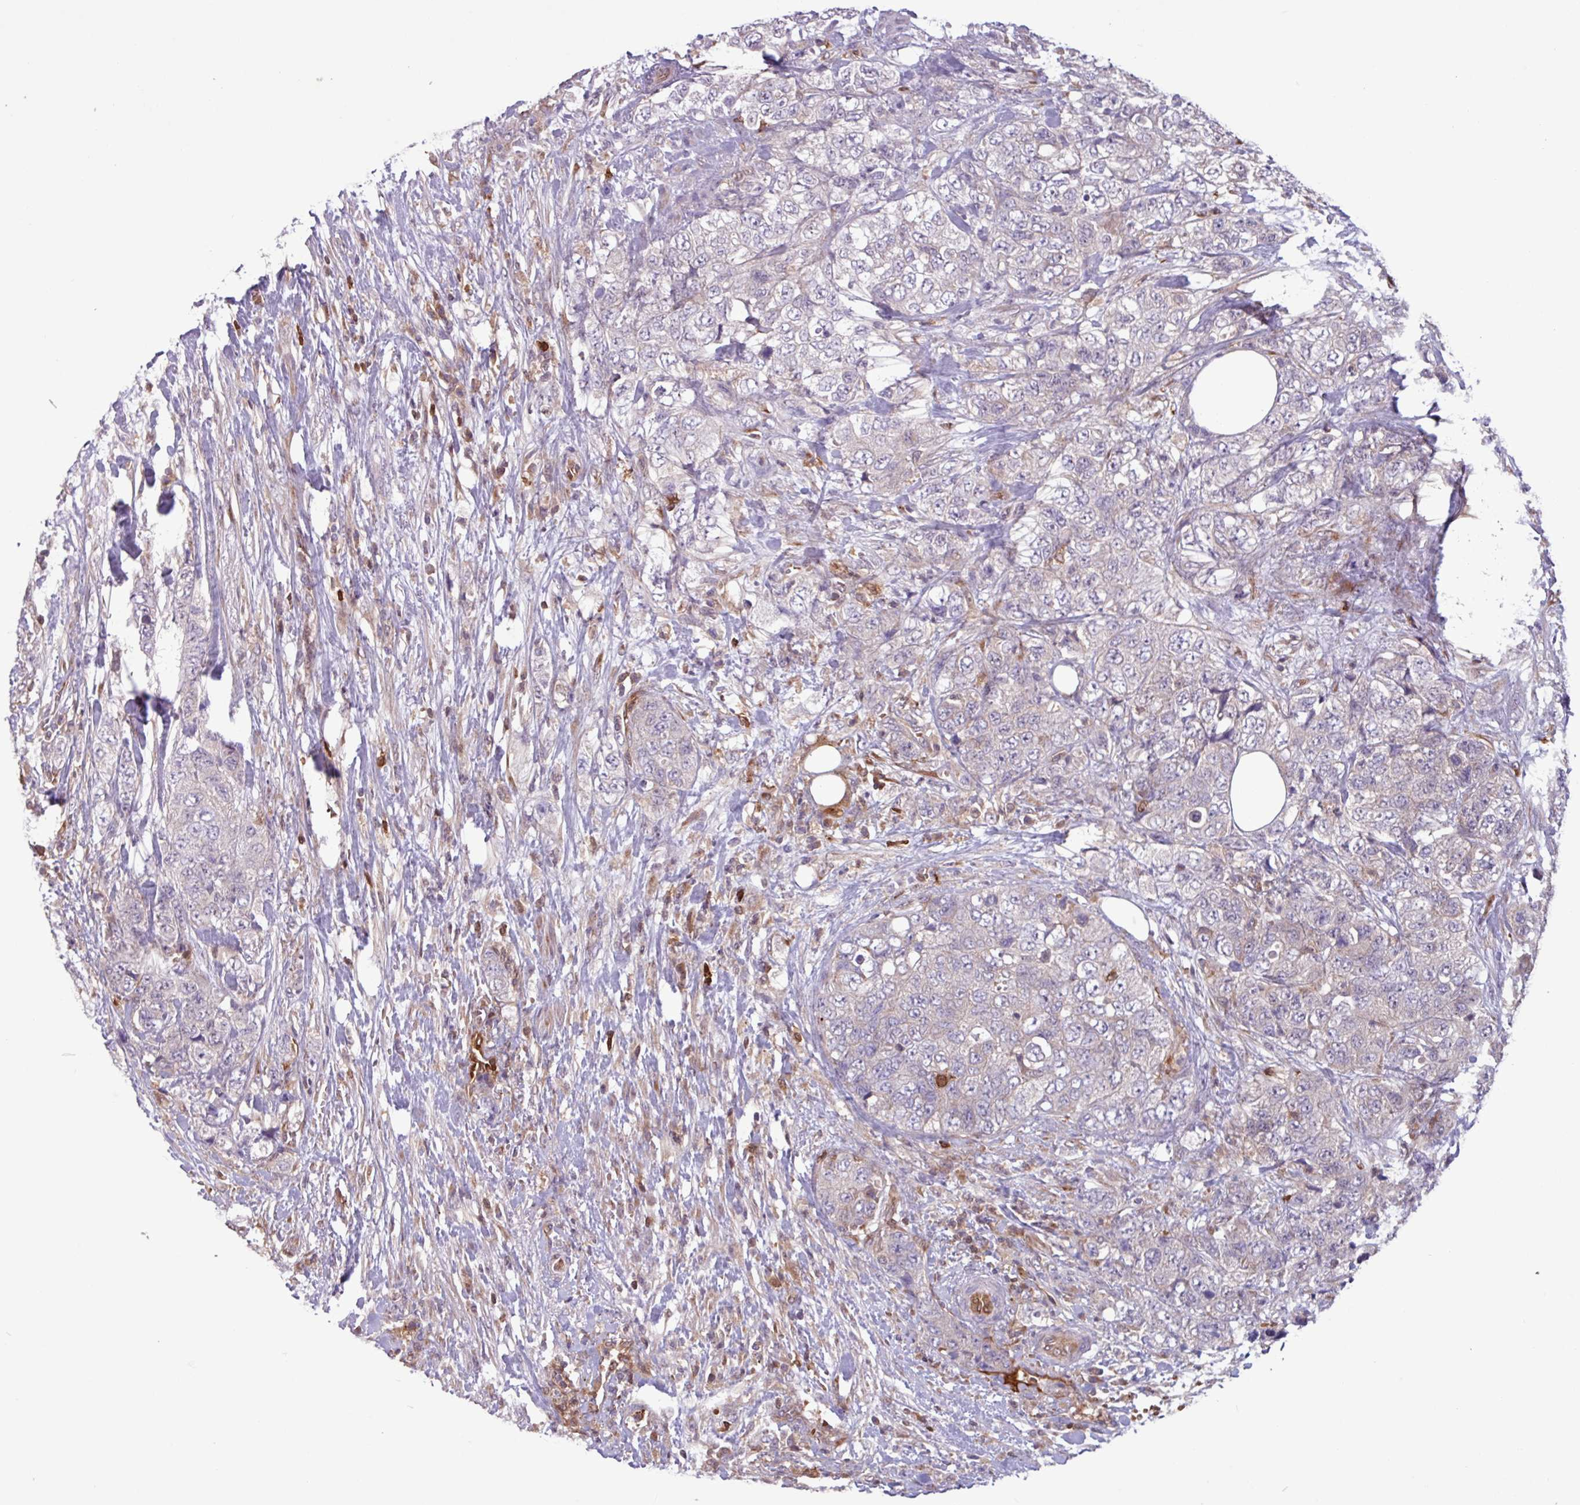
{"staining": {"intensity": "negative", "quantity": "none", "location": "none"}, "tissue": "urothelial cancer", "cell_type": "Tumor cells", "image_type": "cancer", "snomed": [{"axis": "morphology", "description": "Urothelial carcinoma, High grade"}, {"axis": "topography", "description": "Urinary bladder"}], "caption": "Human urothelial cancer stained for a protein using immunohistochemistry (IHC) exhibits no positivity in tumor cells.", "gene": "SEC61G", "patient": {"sex": "female", "age": 78}}